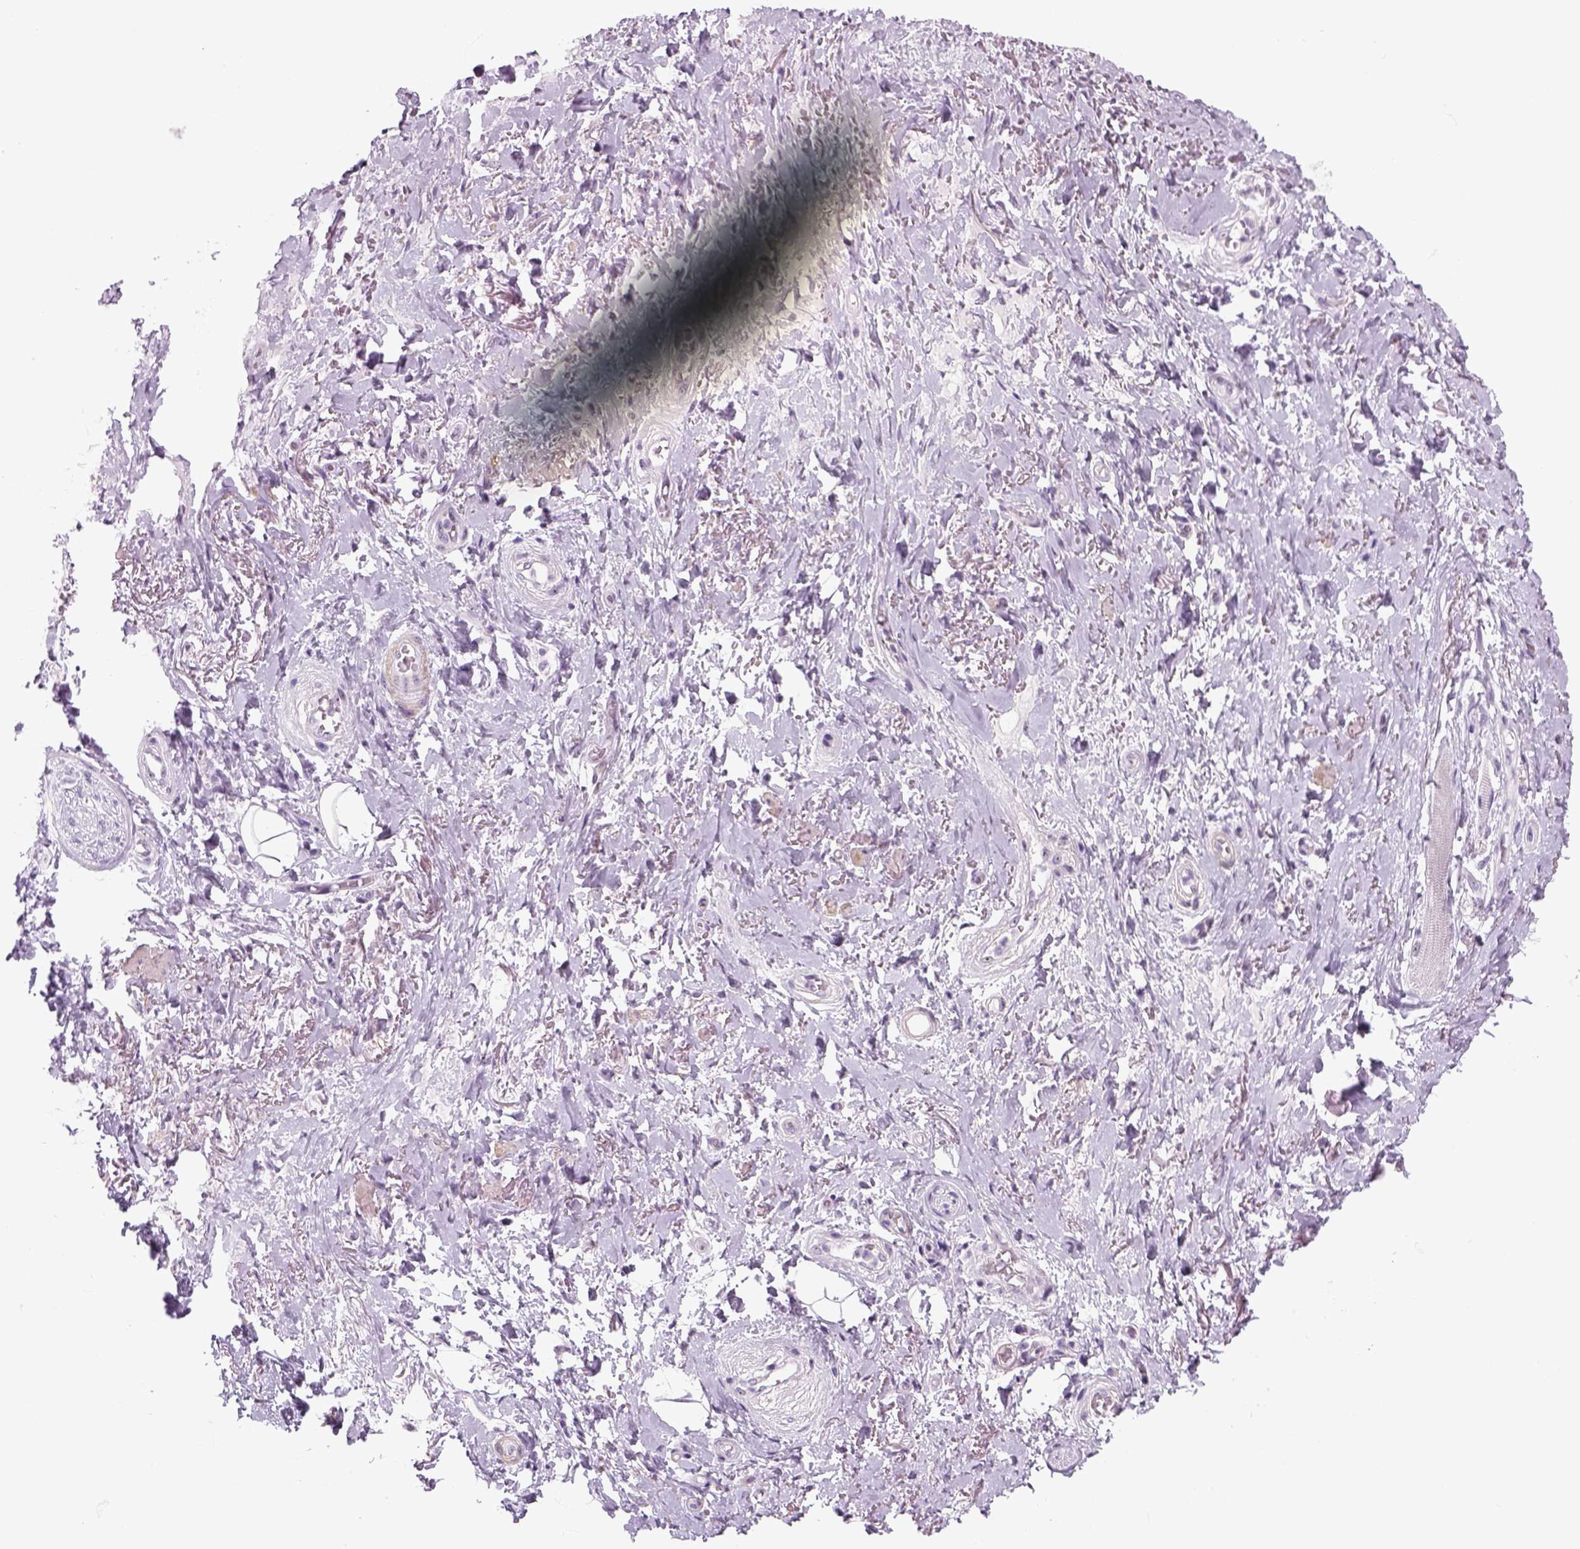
{"staining": {"intensity": "negative", "quantity": "none", "location": "none"}, "tissue": "adipose tissue", "cell_type": "Adipocytes", "image_type": "normal", "snomed": [{"axis": "morphology", "description": "Normal tissue, NOS"}, {"axis": "topography", "description": "Anal"}, {"axis": "topography", "description": "Peripheral nerve tissue"}], "caption": "The immunohistochemistry photomicrograph has no significant expression in adipocytes of adipose tissue.", "gene": "ZNF865", "patient": {"sex": "male", "age": 53}}